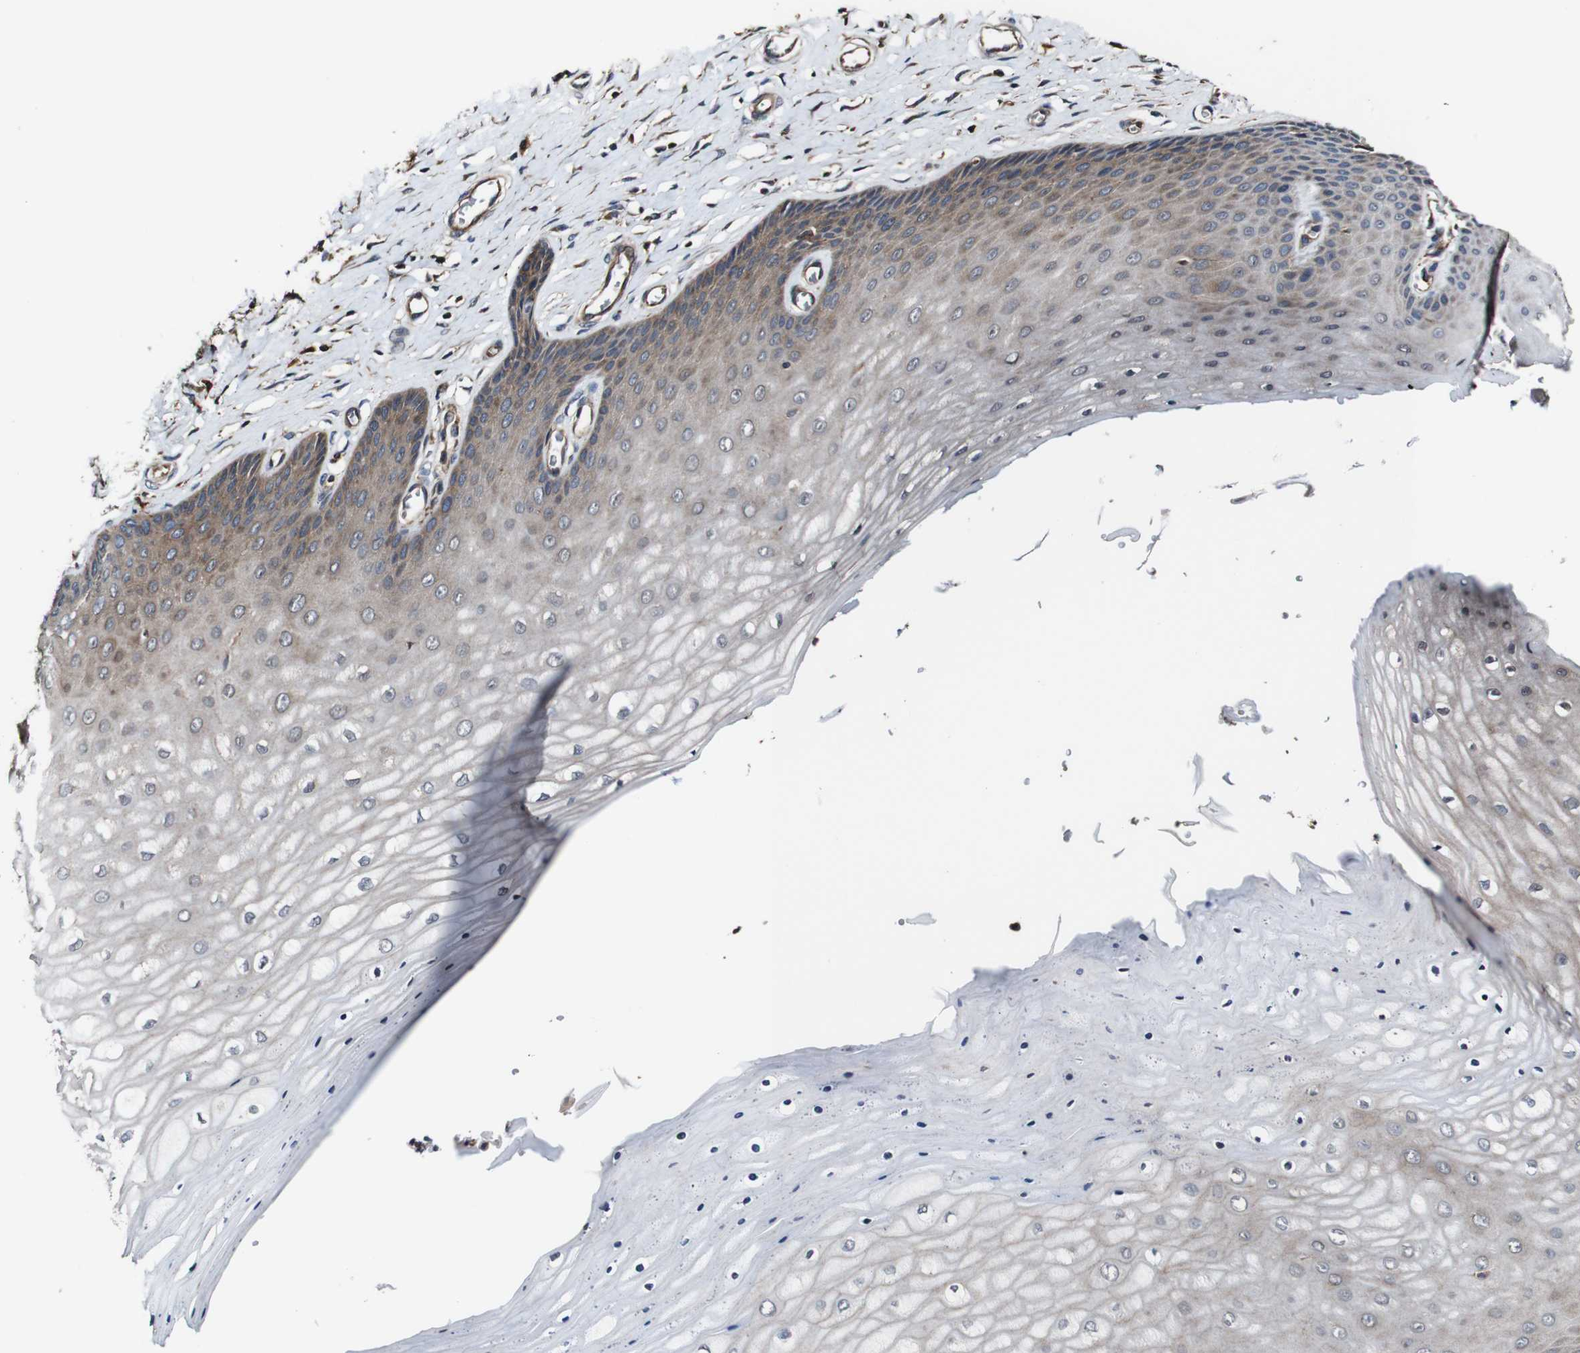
{"staining": {"intensity": "moderate", "quantity": ">75%", "location": "cytoplasmic/membranous"}, "tissue": "cervix", "cell_type": "Glandular cells", "image_type": "normal", "snomed": [{"axis": "morphology", "description": "Normal tissue, NOS"}, {"axis": "topography", "description": "Cervix"}], "caption": "Glandular cells show medium levels of moderate cytoplasmic/membranous positivity in approximately >75% of cells in normal cervix. (IHC, brightfield microscopy, high magnification).", "gene": "TNIK", "patient": {"sex": "female", "age": 55}}